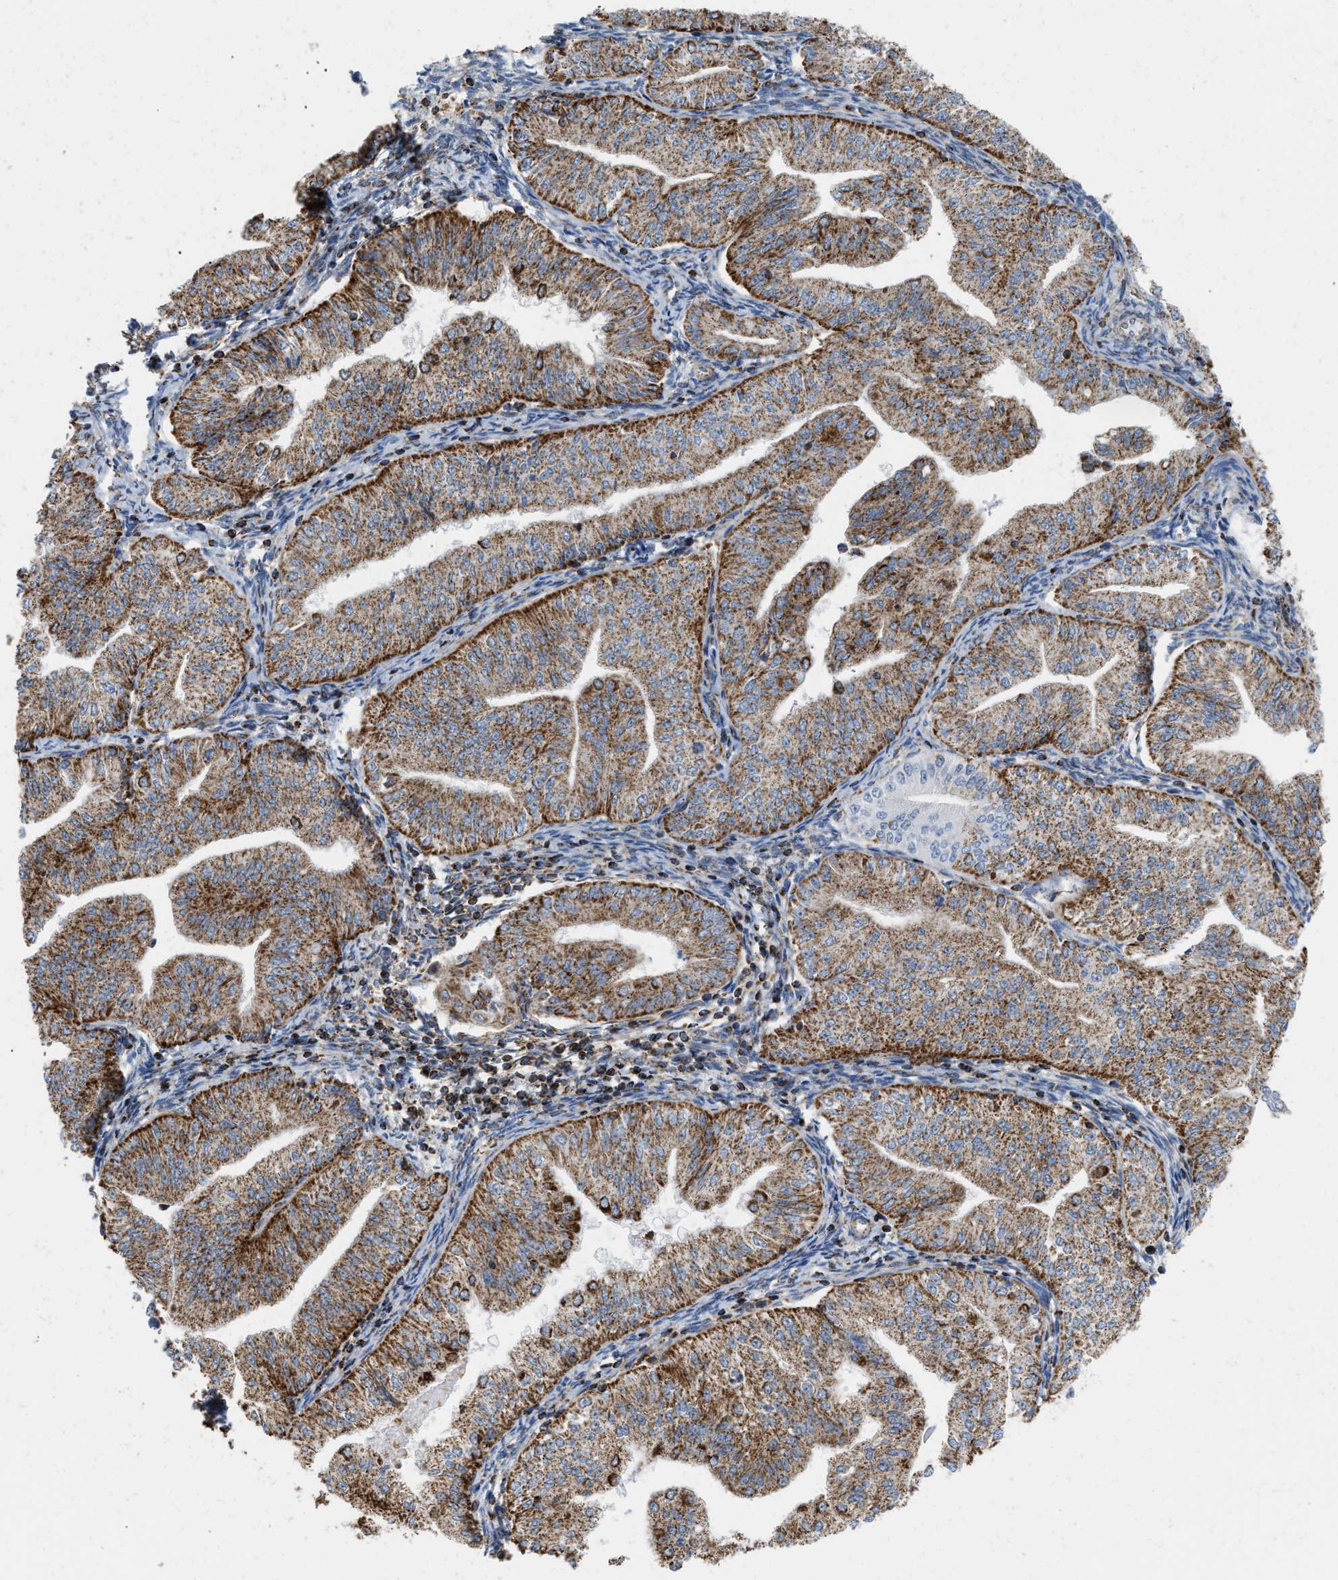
{"staining": {"intensity": "strong", "quantity": ">75%", "location": "cytoplasmic/membranous"}, "tissue": "endometrial cancer", "cell_type": "Tumor cells", "image_type": "cancer", "snomed": [{"axis": "morphology", "description": "Normal tissue, NOS"}, {"axis": "morphology", "description": "Adenocarcinoma, NOS"}, {"axis": "topography", "description": "Endometrium"}], "caption": "Adenocarcinoma (endometrial) was stained to show a protein in brown. There is high levels of strong cytoplasmic/membranous expression in approximately >75% of tumor cells.", "gene": "GRB10", "patient": {"sex": "female", "age": 53}}